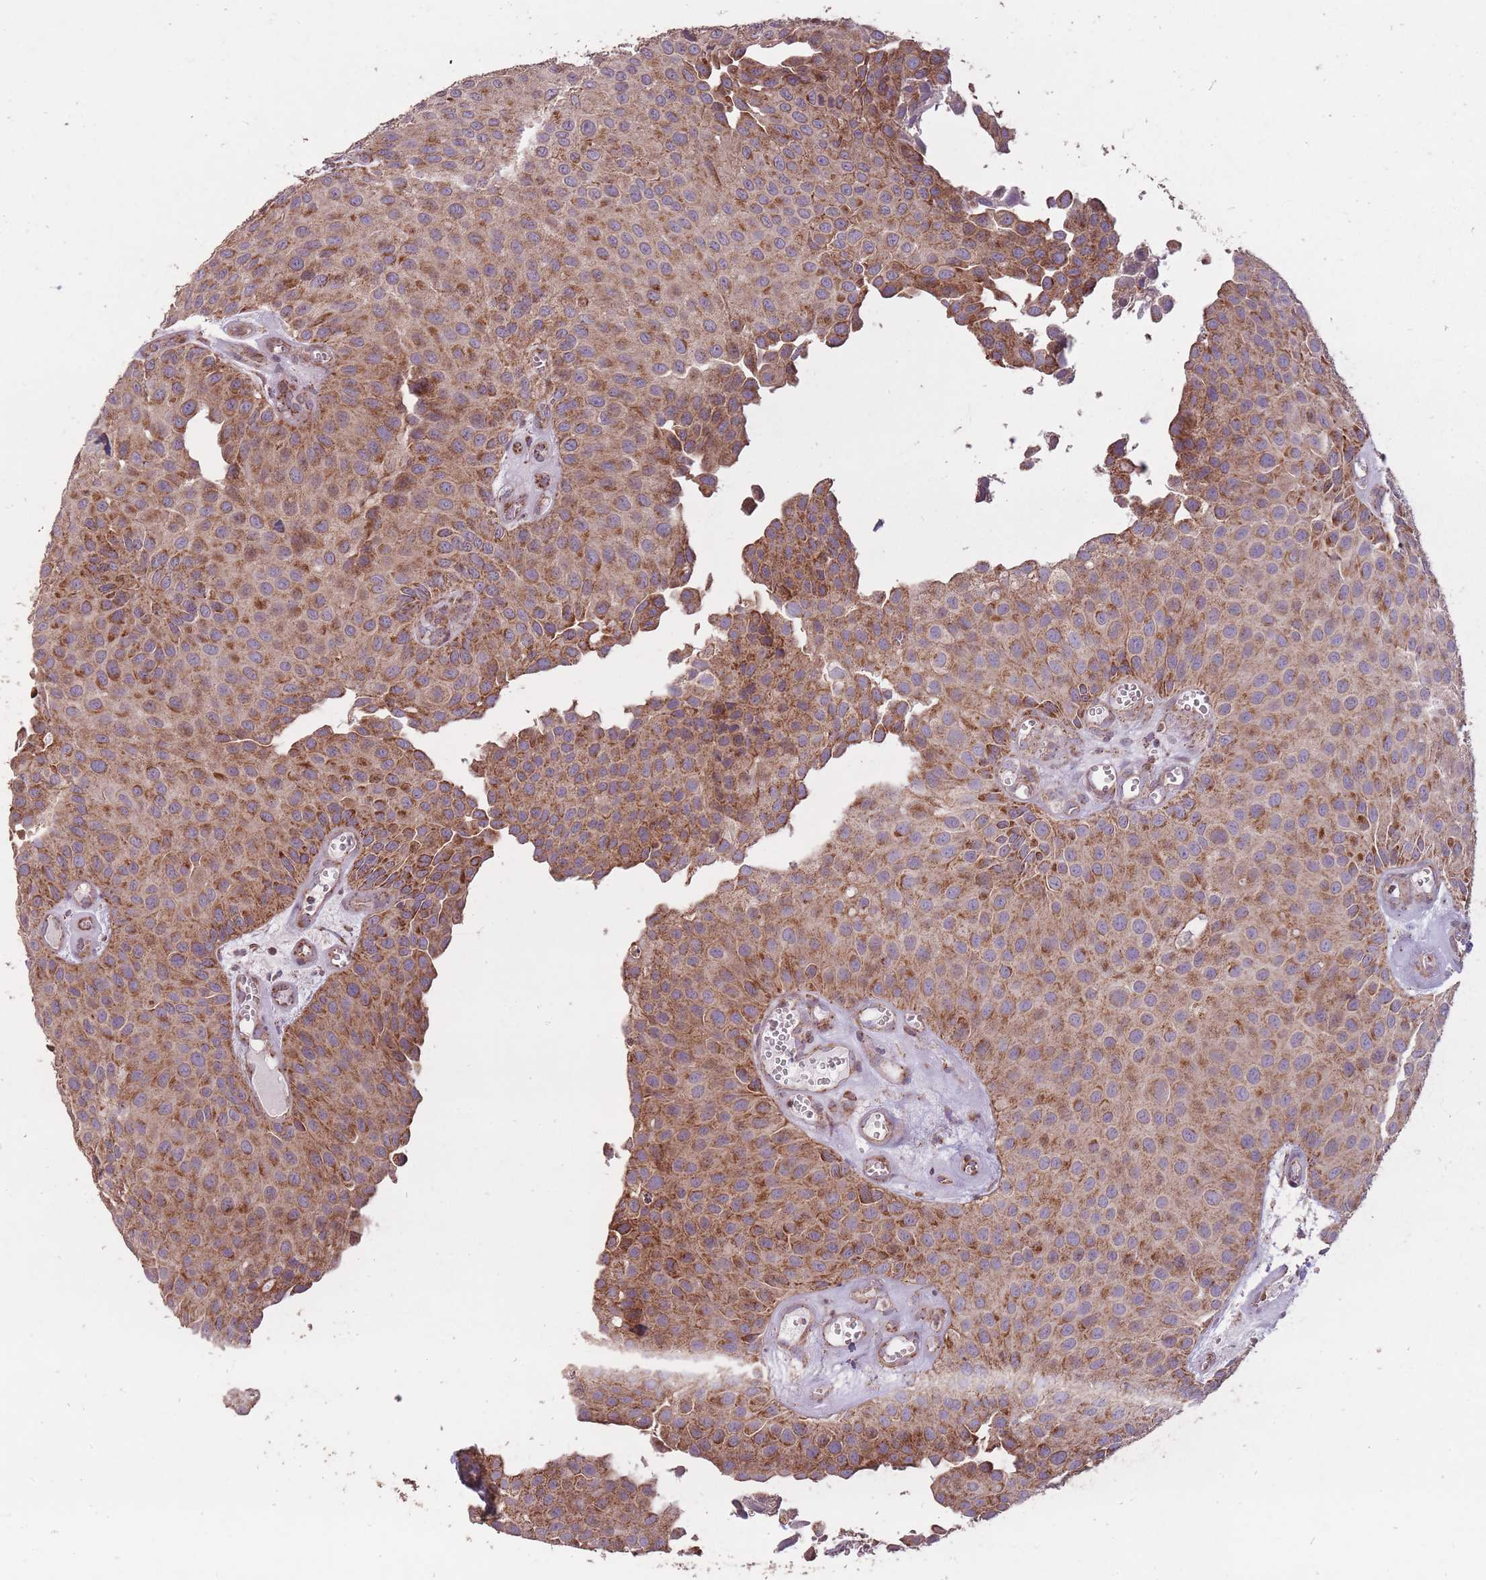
{"staining": {"intensity": "moderate", "quantity": ">75%", "location": "cytoplasmic/membranous"}, "tissue": "urothelial cancer", "cell_type": "Tumor cells", "image_type": "cancer", "snomed": [{"axis": "morphology", "description": "Urothelial carcinoma, Low grade"}, {"axis": "topography", "description": "Urinary bladder"}], "caption": "Protein staining of urothelial carcinoma (low-grade) tissue displays moderate cytoplasmic/membranous expression in approximately >75% of tumor cells.", "gene": "CNOT8", "patient": {"sex": "male", "age": 88}}